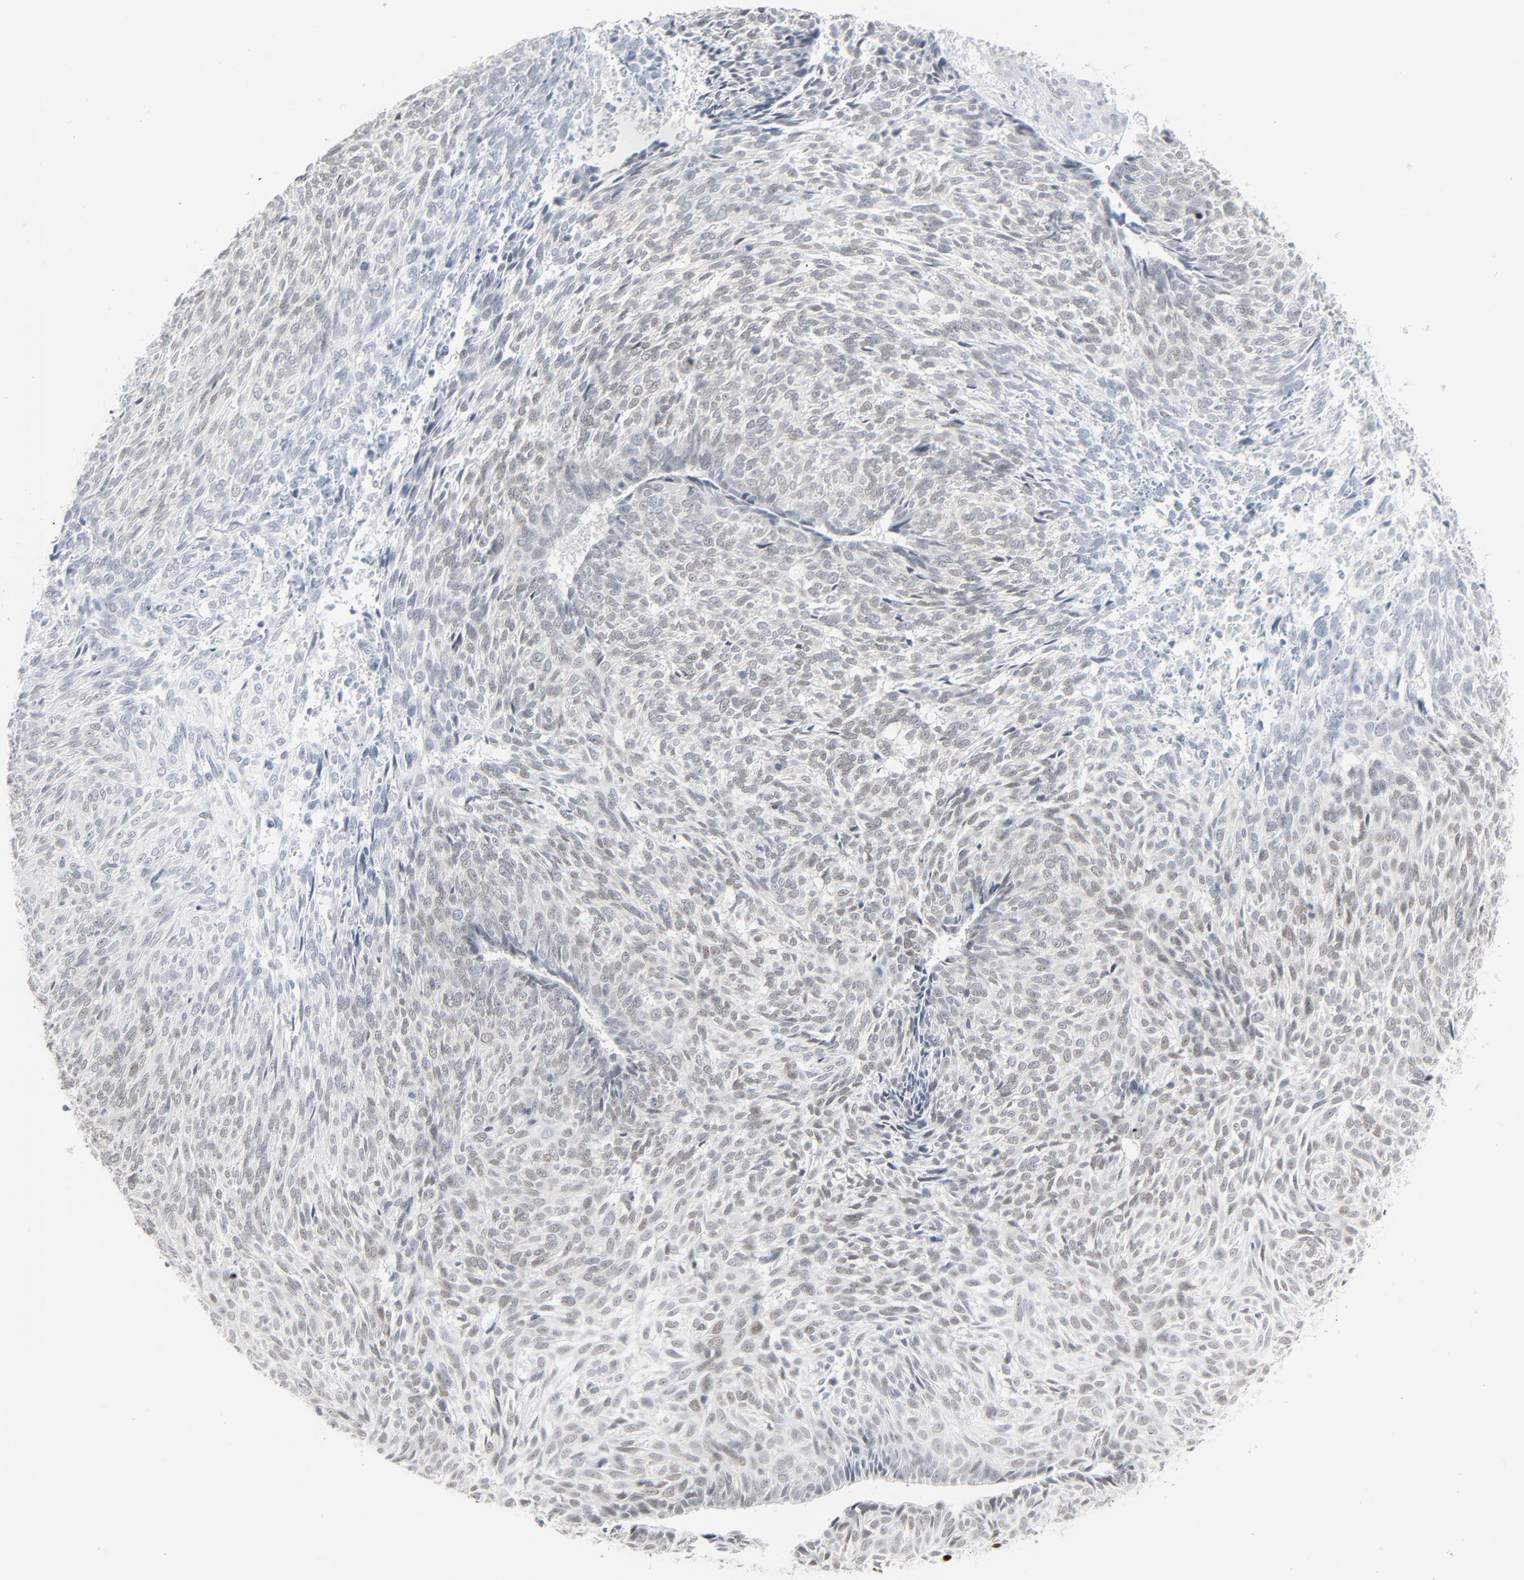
{"staining": {"intensity": "negative", "quantity": "none", "location": "none"}, "tissue": "skin cancer", "cell_type": "Tumor cells", "image_type": "cancer", "snomed": [{"axis": "morphology", "description": "Basal cell carcinoma"}, {"axis": "topography", "description": "Skin"}], "caption": "DAB (3,3'-diaminobenzidine) immunohistochemical staining of basal cell carcinoma (skin) shows no significant positivity in tumor cells.", "gene": "SAGE1", "patient": {"sex": "male", "age": 72}}